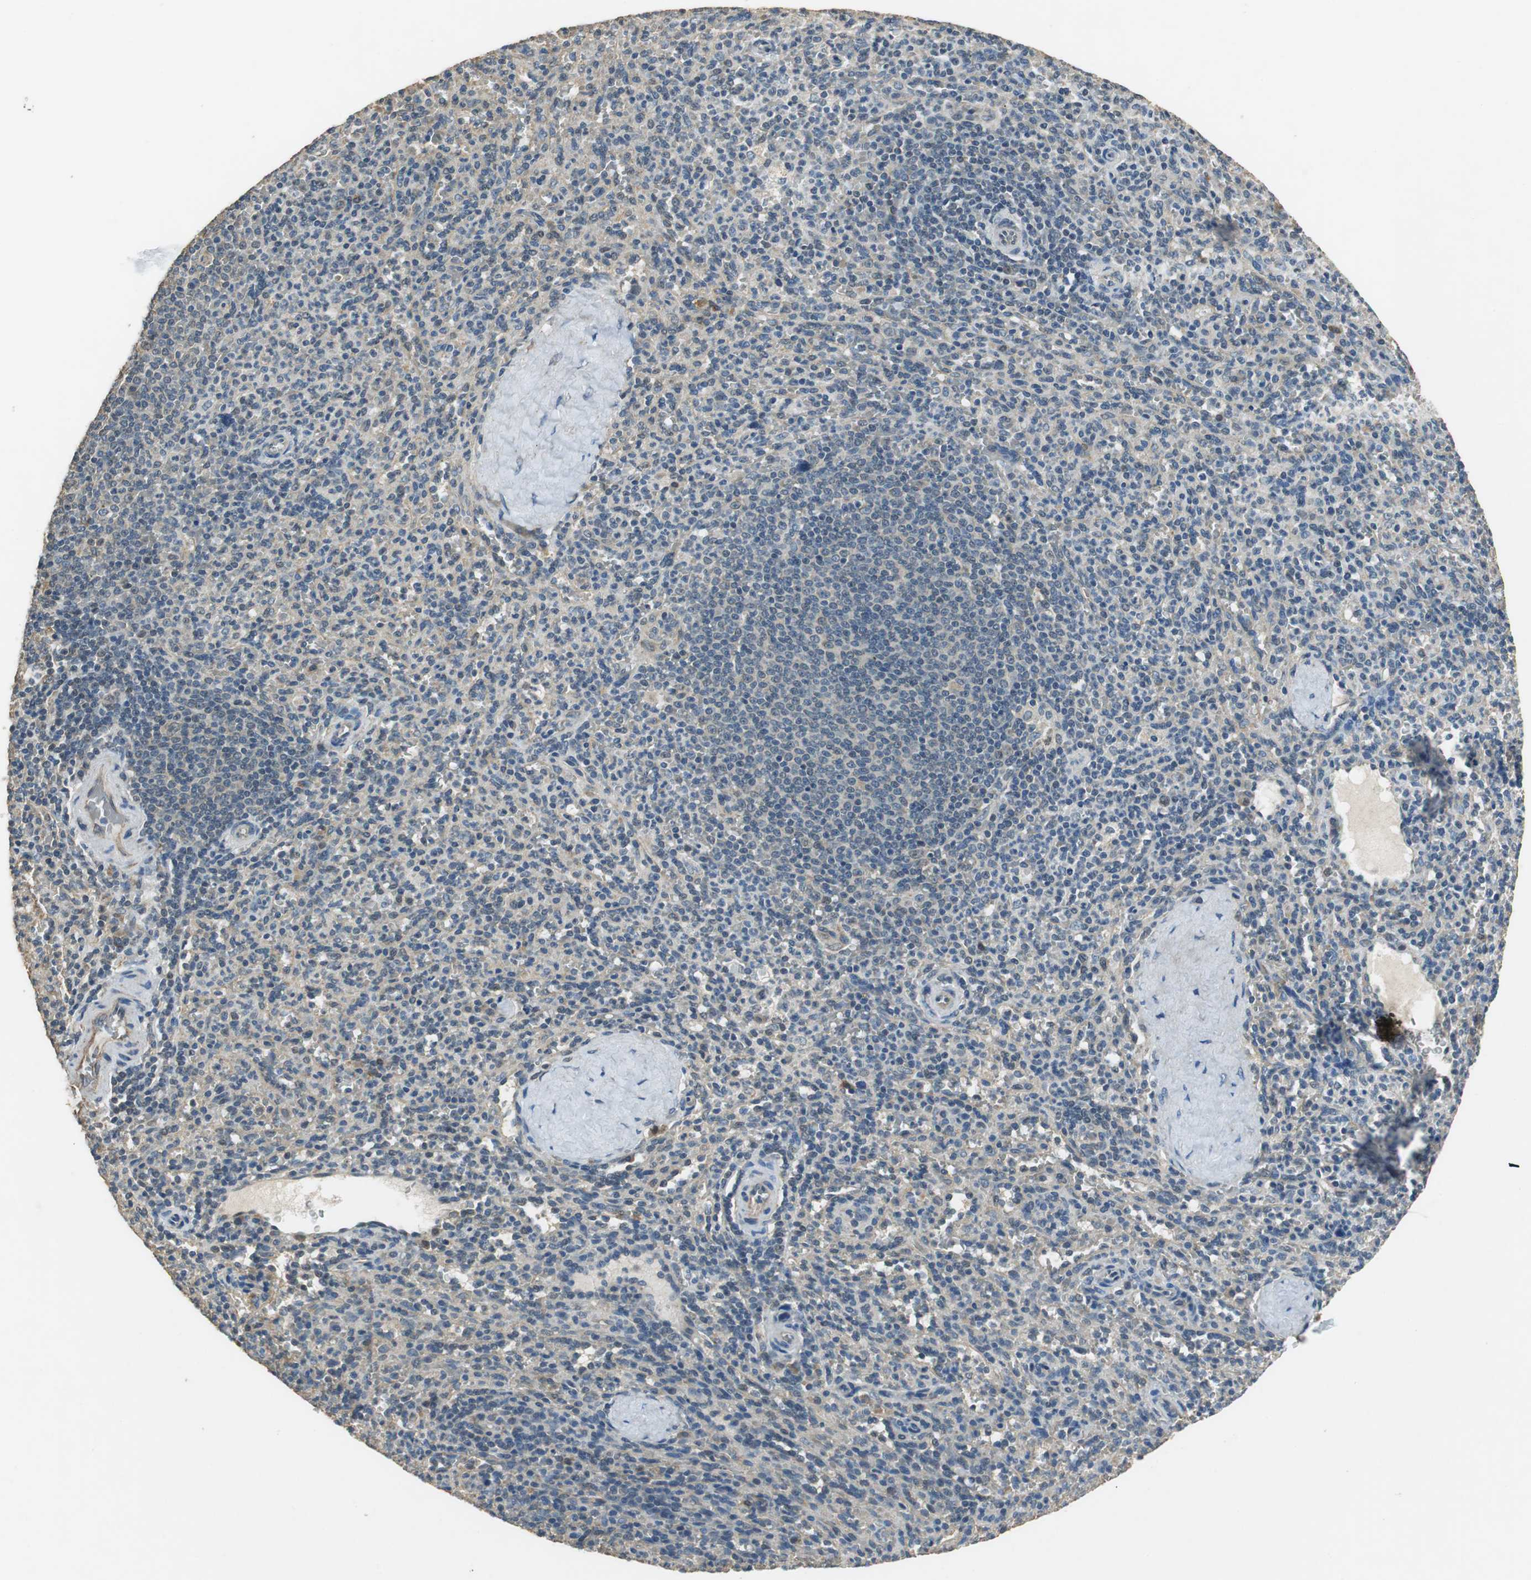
{"staining": {"intensity": "weak", "quantity": "<25%", "location": "cytoplasmic/membranous"}, "tissue": "spleen", "cell_type": "Cells in red pulp", "image_type": "normal", "snomed": [{"axis": "morphology", "description": "Normal tissue, NOS"}, {"axis": "topography", "description": "Spleen"}], "caption": "The histopathology image demonstrates no significant expression in cells in red pulp of spleen.", "gene": "ALDH4A1", "patient": {"sex": "male", "age": 36}}